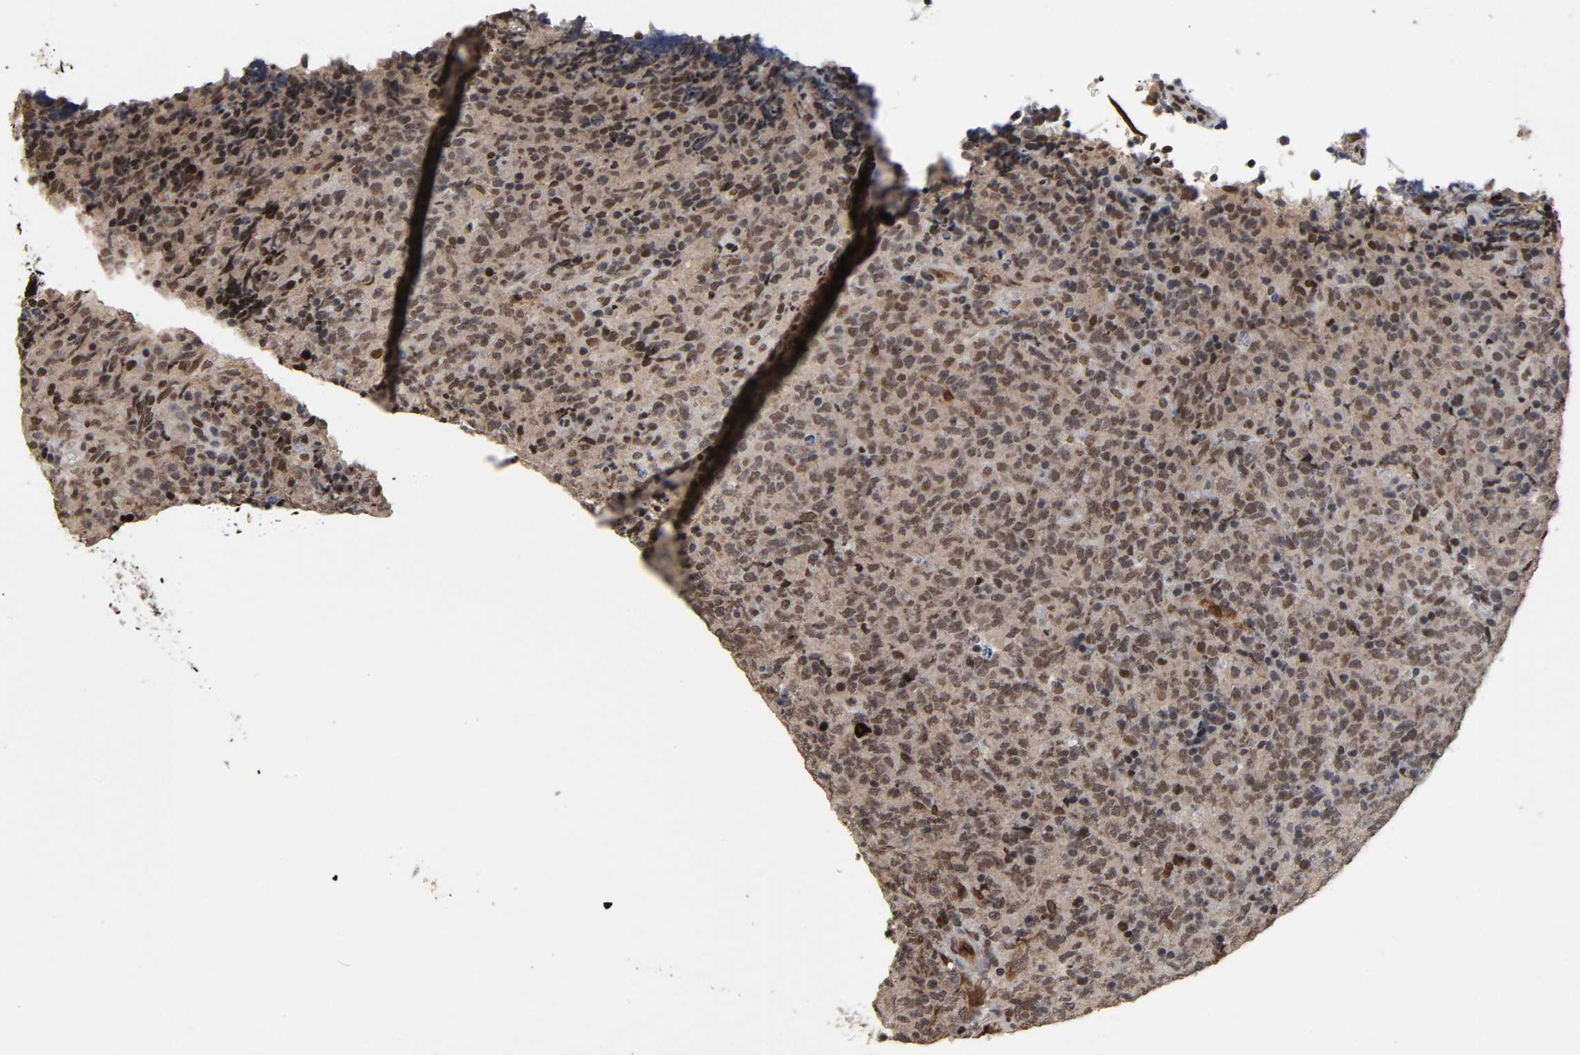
{"staining": {"intensity": "moderate", "quantity": "25%-75%", "location": "cytoplasmic/membranous,nuclear"}, "tissue": "lymphoma", "cell_type": "Tumor cells", "image_type": "cancer", "snomed": [{"axis": "morphology", "description": "Malignant lymphoma, non-Hodgkin's type, High grade"}, {"axis": "topography", "description": "Tonsil"}], "caption": "Human malignant lymphoma, non-Hodgkin's type (high-grade) stained with a brown dye reveals moderate cytoplasmic/membranous and nuclear positive expression in approximately 25%-75% of tumor cells.", "gene": "AHNAK2", "patient": {"sex": "female", "age": 36}}